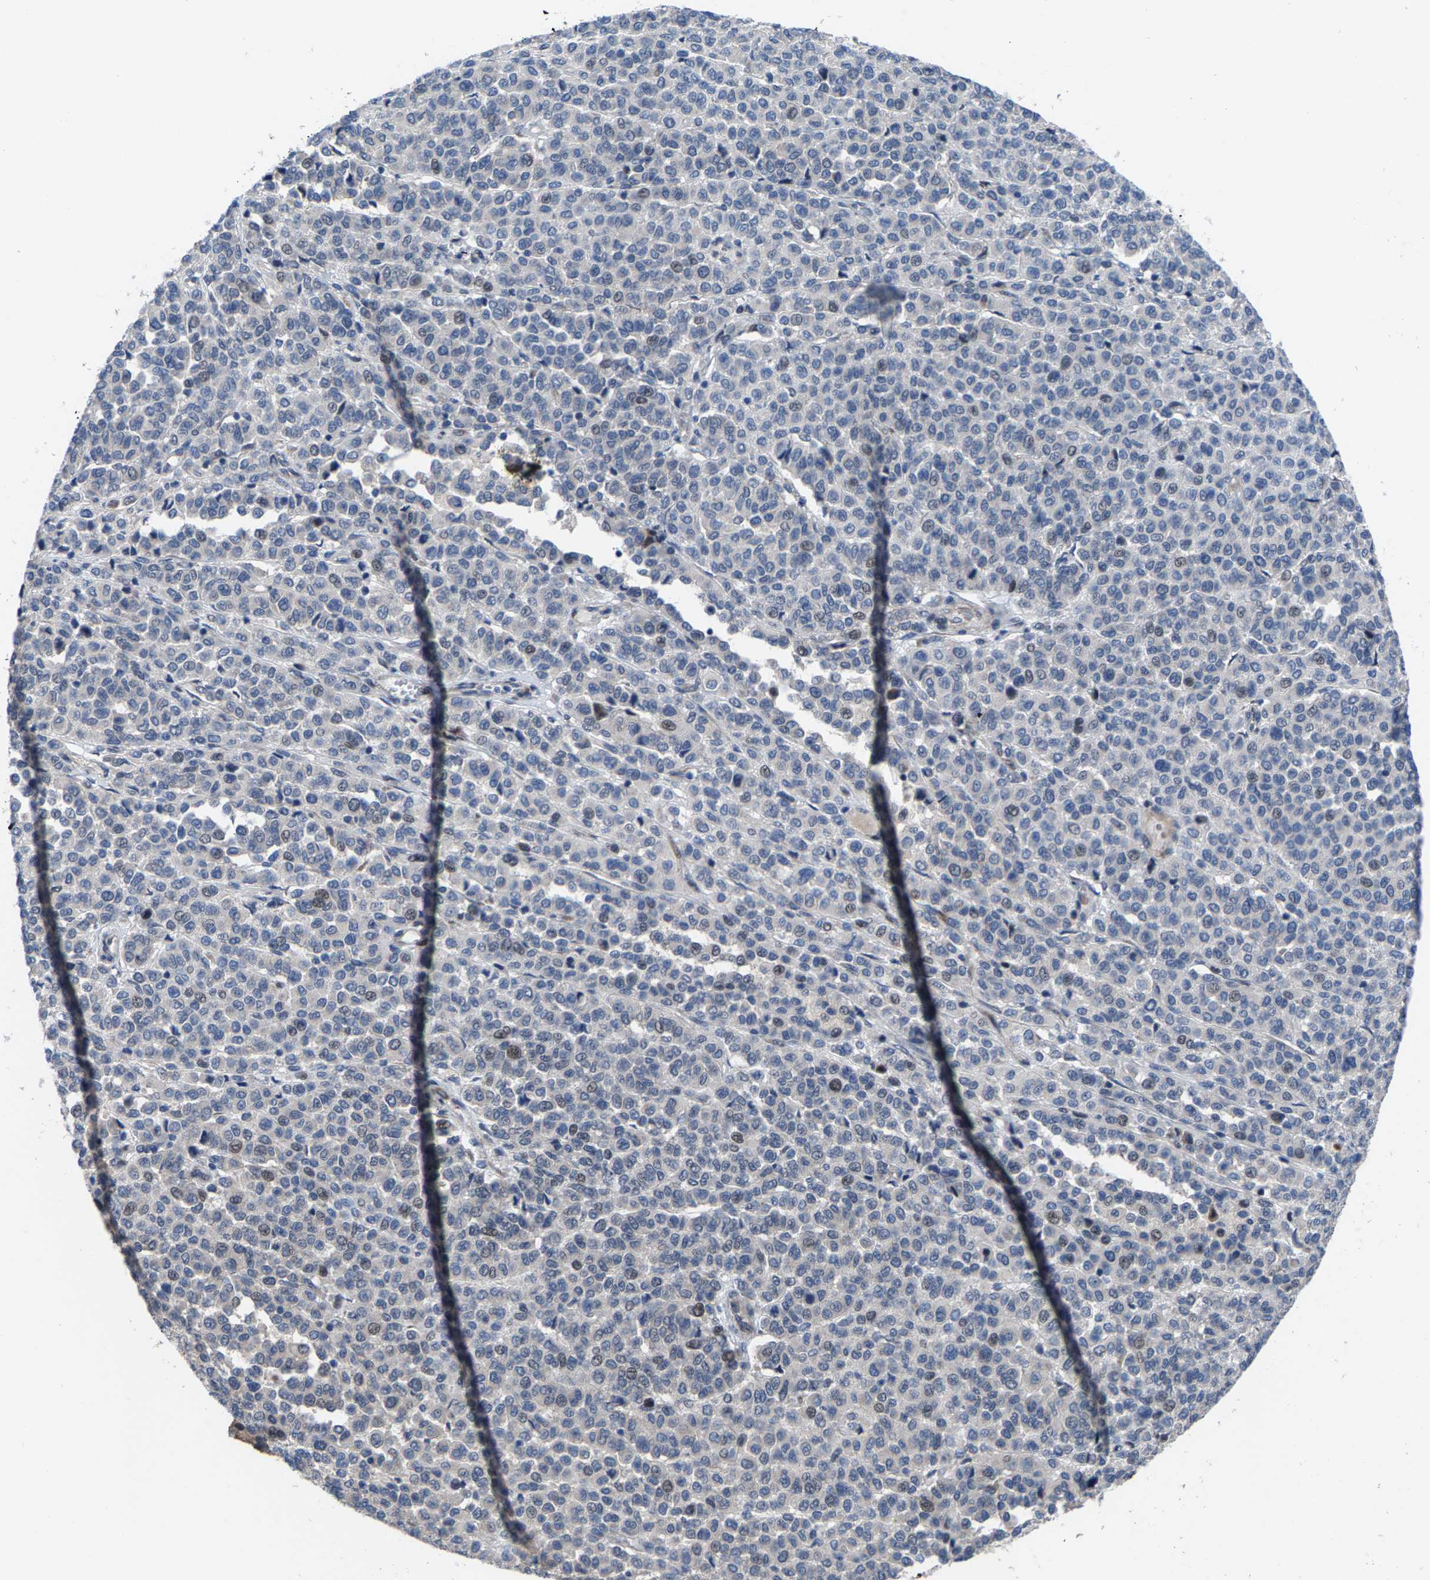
{"staining": {"intensity": "negative", "quantity": "none", "location": "none"}, "tissue": "melanoma", "cell_type": "Tumor cells", "image_type": "cancer", "snomed": [{"axis": "morphology", "description": "Malignant melanoma, Metastatic site"}, {"axis": "topography", "description": "Pancreas"}], "caption": "Immunohistochemical staining of malignant melanoma (metastatic site) shows no significant positivity in tumor cells.", "gene": "HAUS6", "patient": {"sex": "female", "age": 30}}